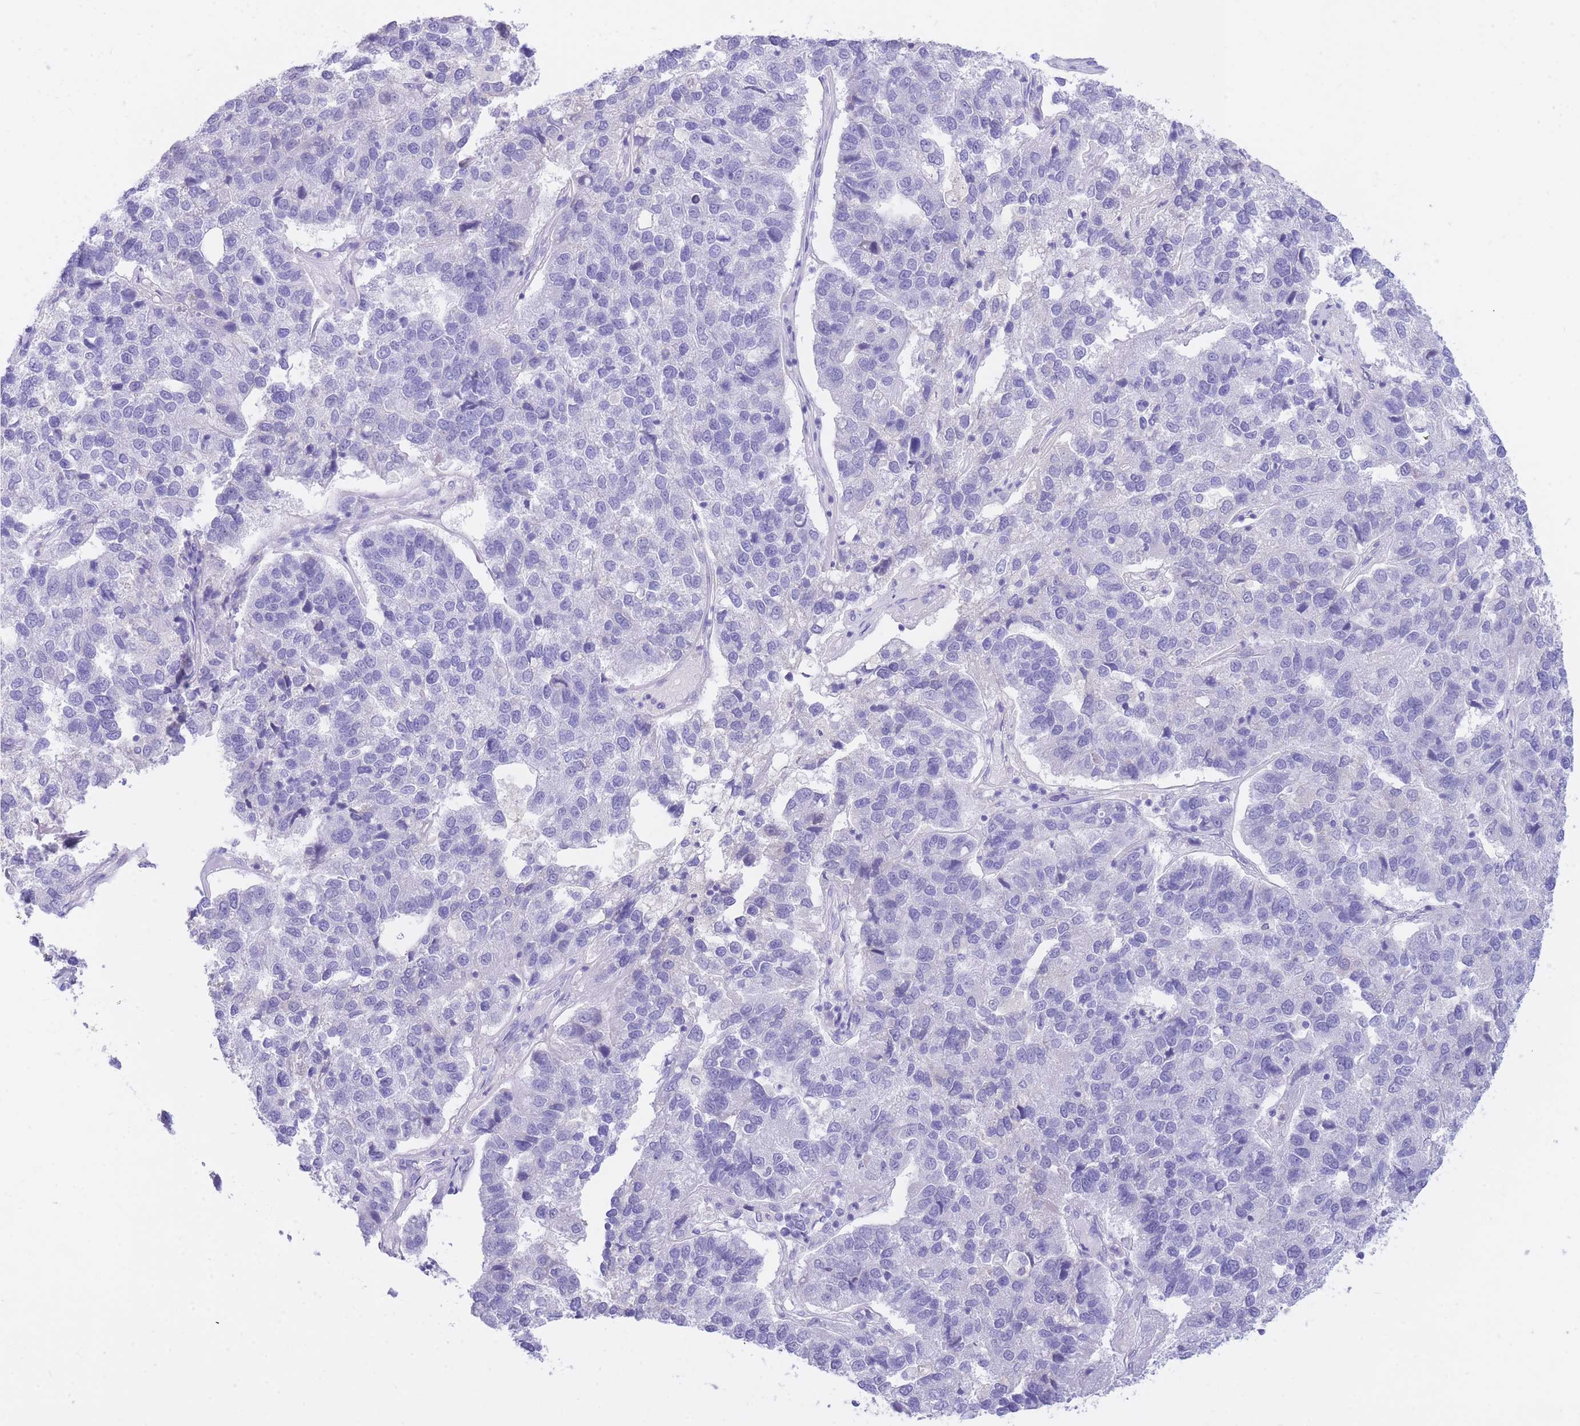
{"staining": {"intensity": "negative", "quantity": "none", "location": "none"}, "tissue": "pancreatic cancer", "cell_type": "Tumor cells", "image_type": "cancer", "snomed": [{"axis": "morphology", "description": "Adenocarcinoma, NOS"}, {"axis": "topography", "description": "Pancreas"}], "caption": "Adenocarcinoma (pancreatic) was stained to show a protein in brown. There is no significant staining in tumor cells.", "gene": "SULT1A1", "patient": {"sex": "female", "age": 61}}